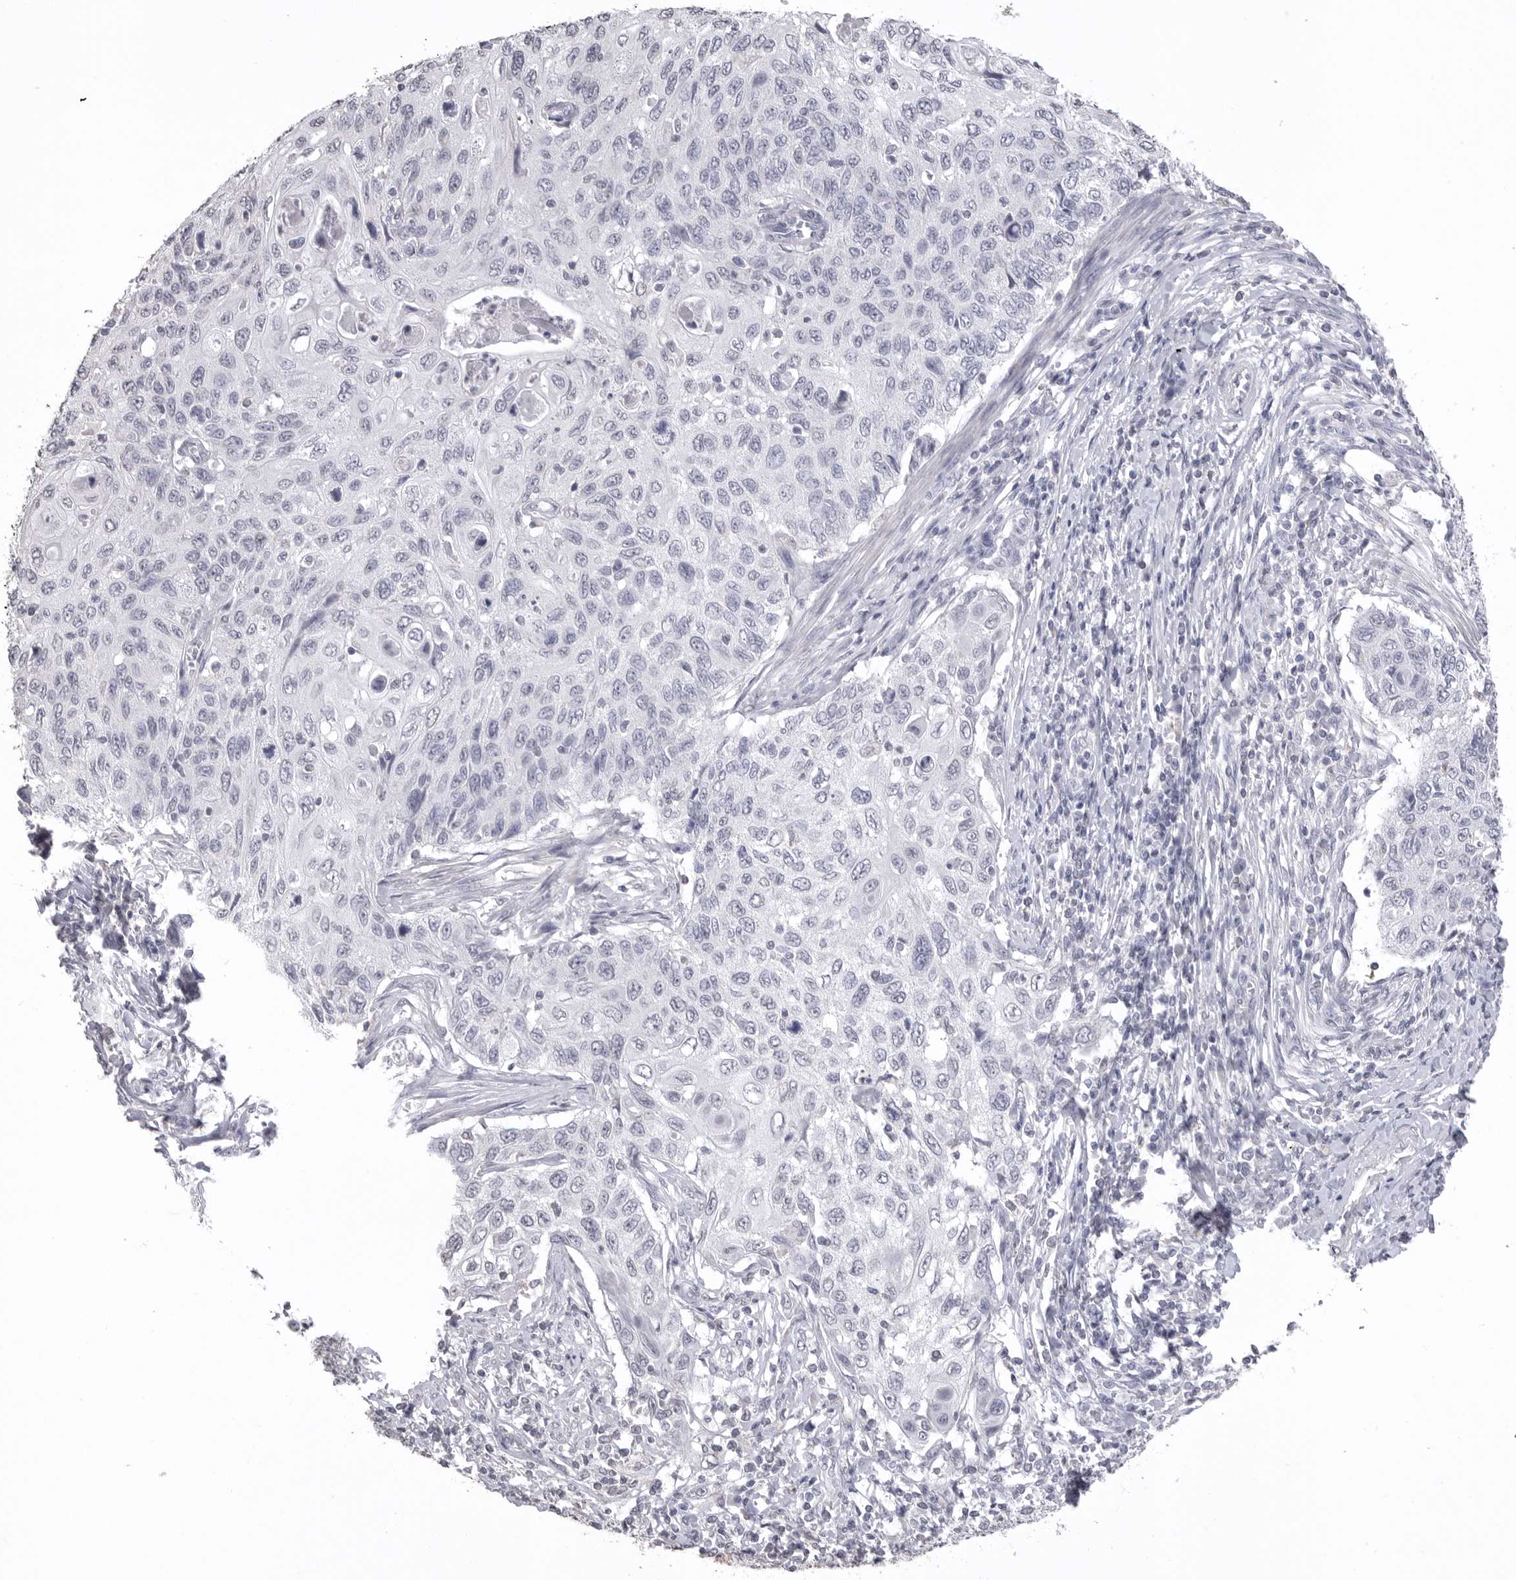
{"staining": {"intensity": "negative", "quantity": "none", "location": "none"}, "tissue": "cervical cancer", "cell_type": "Tumor cells", "image_type": "cancer", "snomed": [{"axis": "morphology", "description": "Squamous cell carcinoma, NOS"}, {"axis": "topography", "description": "Cervix"}], "caption": "Protein analysis of cervical cancer (squamous cell carcinoma) shows no significant positivity in tumor cells.", "gene": "ICAM5", "patient": {"sex": "female", "age": 70}}